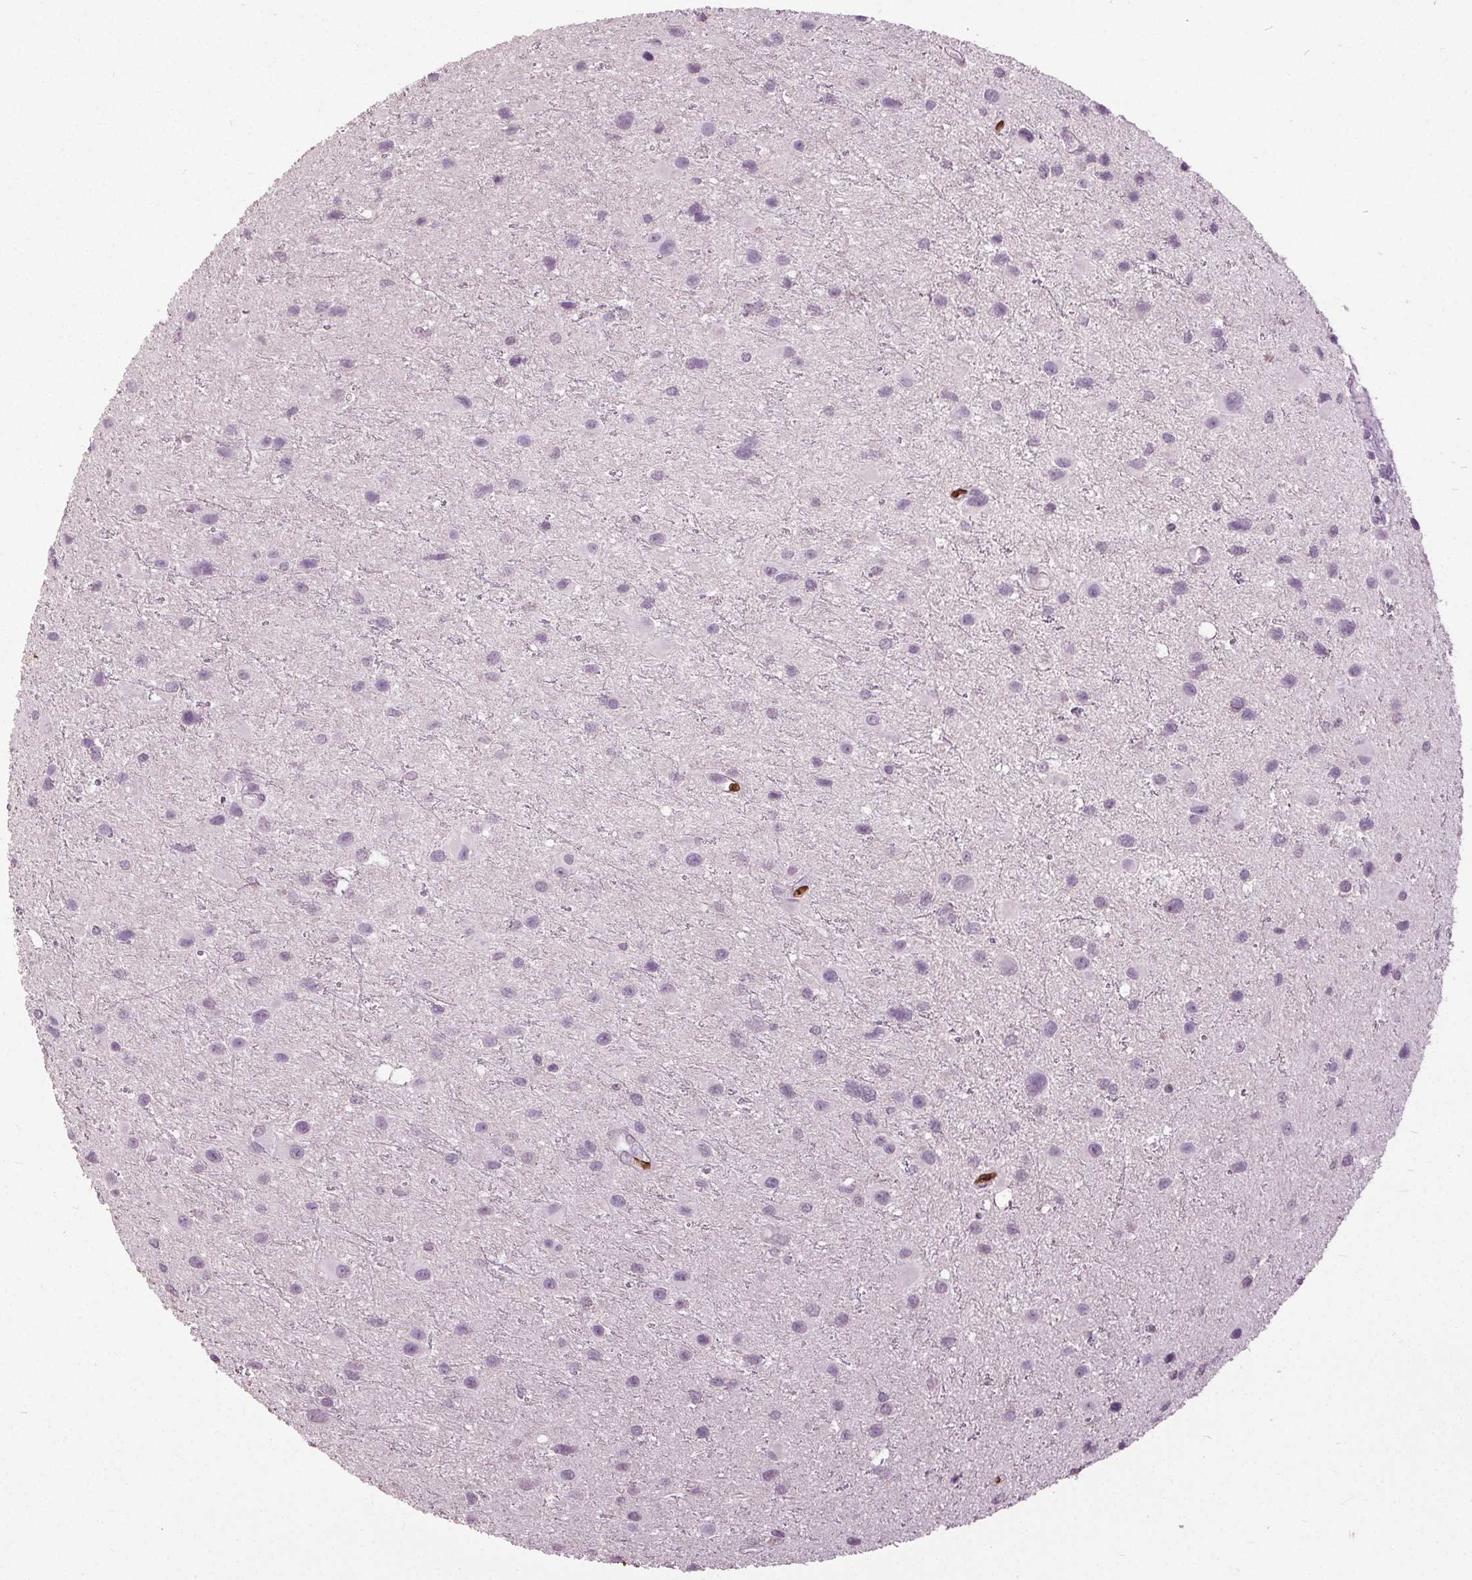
{"staining": {"intensity": "negative", "quantity": "none", "location": "none"}, "tissue": "glioma", "cell_type": "Tumor cells", "image_type": "cancer", "snomed": [{"axis": "morphology", "description": "Glioma, malignant, Low grade"}, {"axis": "topography", "description": "Brain"}], "caption": "The image shows no staining of tumor cells in malignant glioma (low-grade).", "gene": "SLC4A1", "patient": {"sex": "female", "age": 32}}